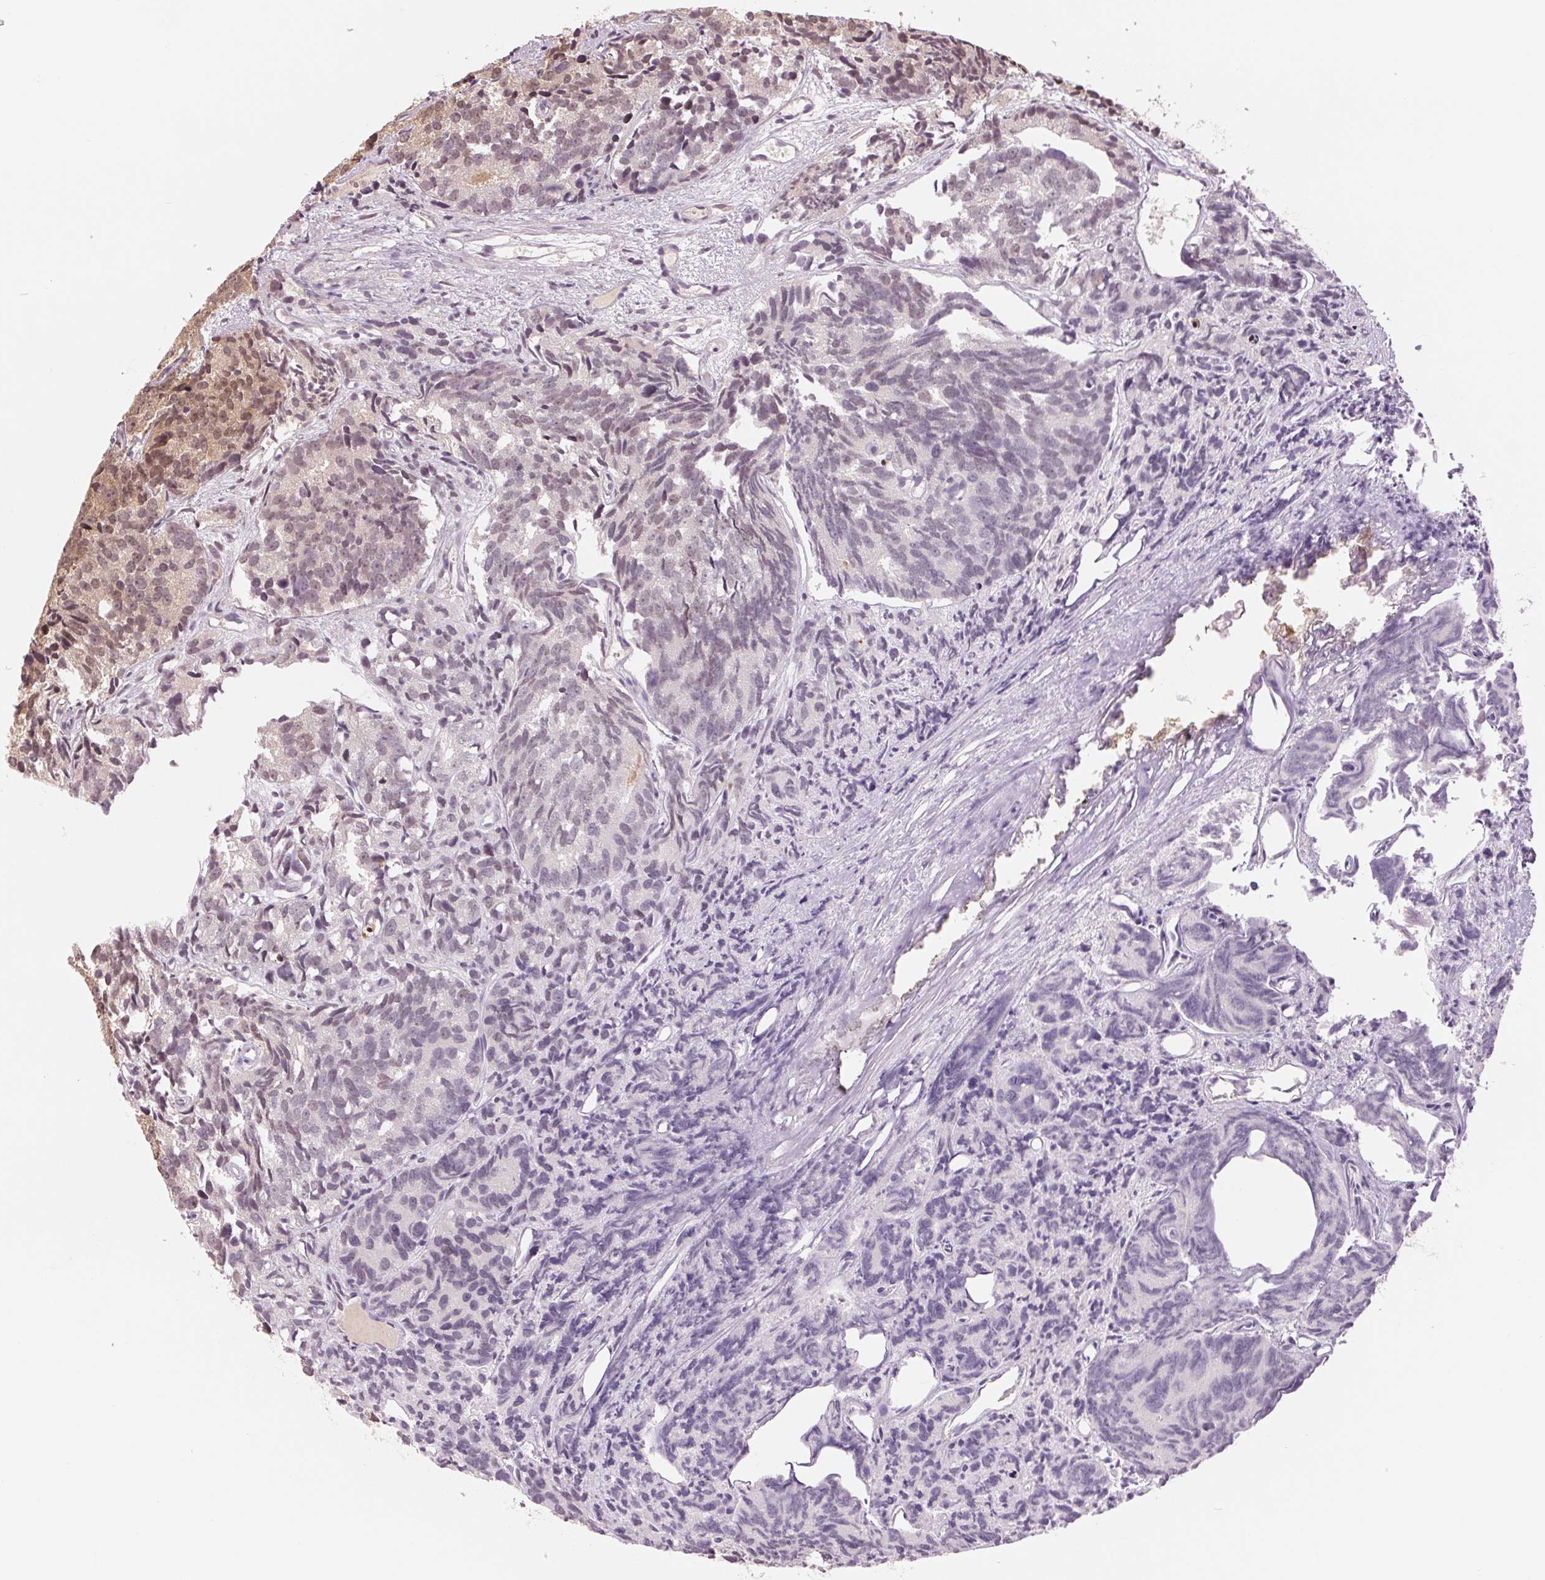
{"staining": {"intensity": "moderate", "quantity": "<25%", "location": "cytoplasmic/membranous,nuclear"}, "tissue": "prostate cancer", "cell_type": "Tumor cells", "image_type": "cancer", "snomed": [{"axis": "morphology", "description": "Adenocarcinoma, High grade"}, {"axis": "topography", "description": "Prostate"}], "caption": "This is an image of immunohistochemistry staining of prostate cancer (high-grade adenocarcinoma), which shows moderate staining in the cytoplasmic/membranous and nuclear of tumor cells.", "gene": "ERI3", "patient": {"sex": "male", "age": 77}}